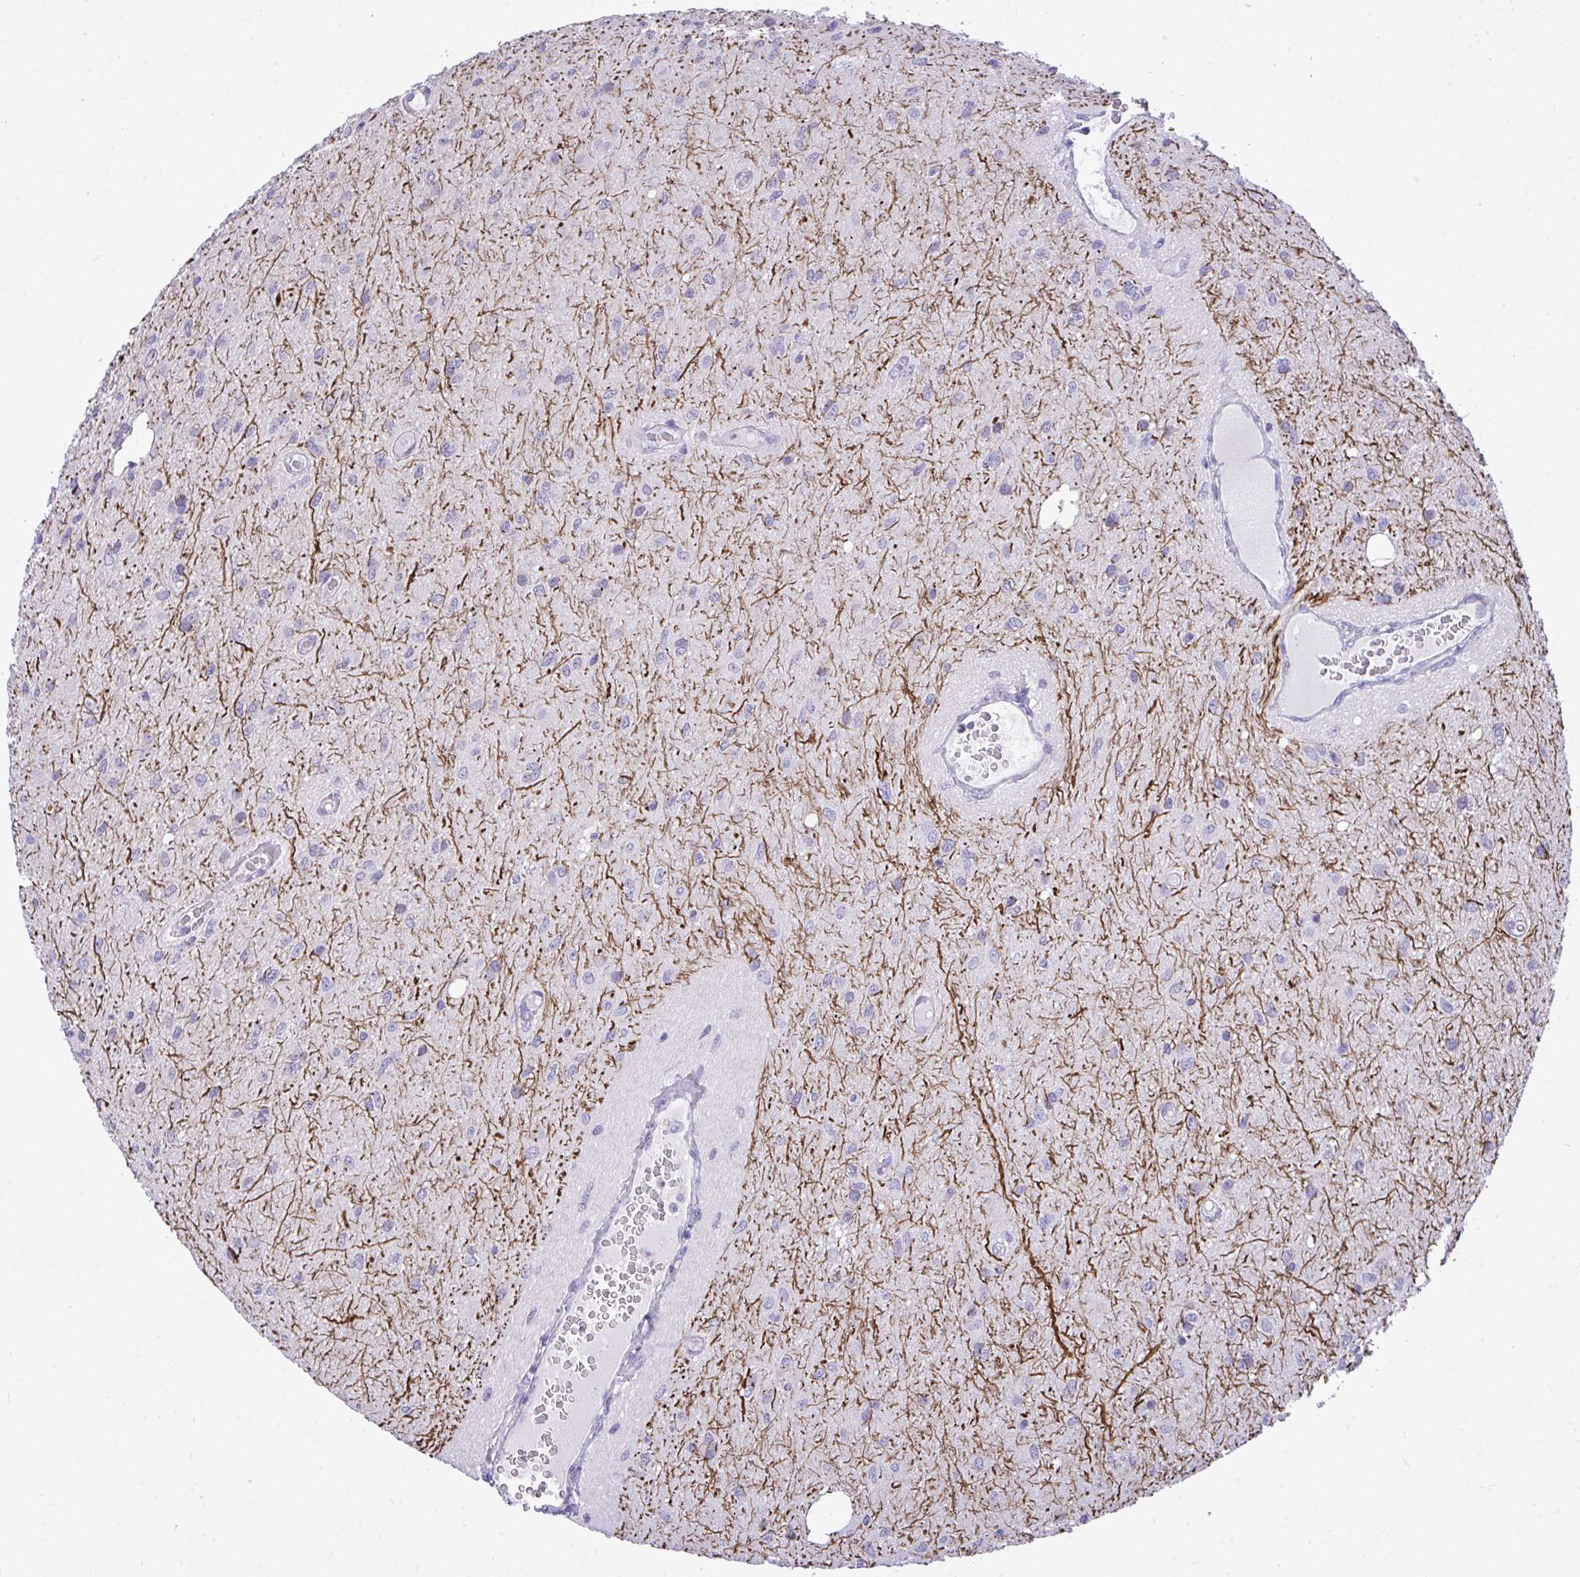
{"staining": {"intensity": "negative", "quantity": "none", "location": "none"}, "tissue": "glioma", "cell_type": "Tumor cells", "image_type": "cancer", "snomed": [{"axis": "morphology", "description": "Glioma, malignant, Low grade"}, {"axis": "topography", "description": "Cerebellum"}], "caption": "Tumor cells are negative for protein expression in human low-grade glioma (malignant).", "gene": "PIGK", "patient": {"sex": "female", "age": 5}}